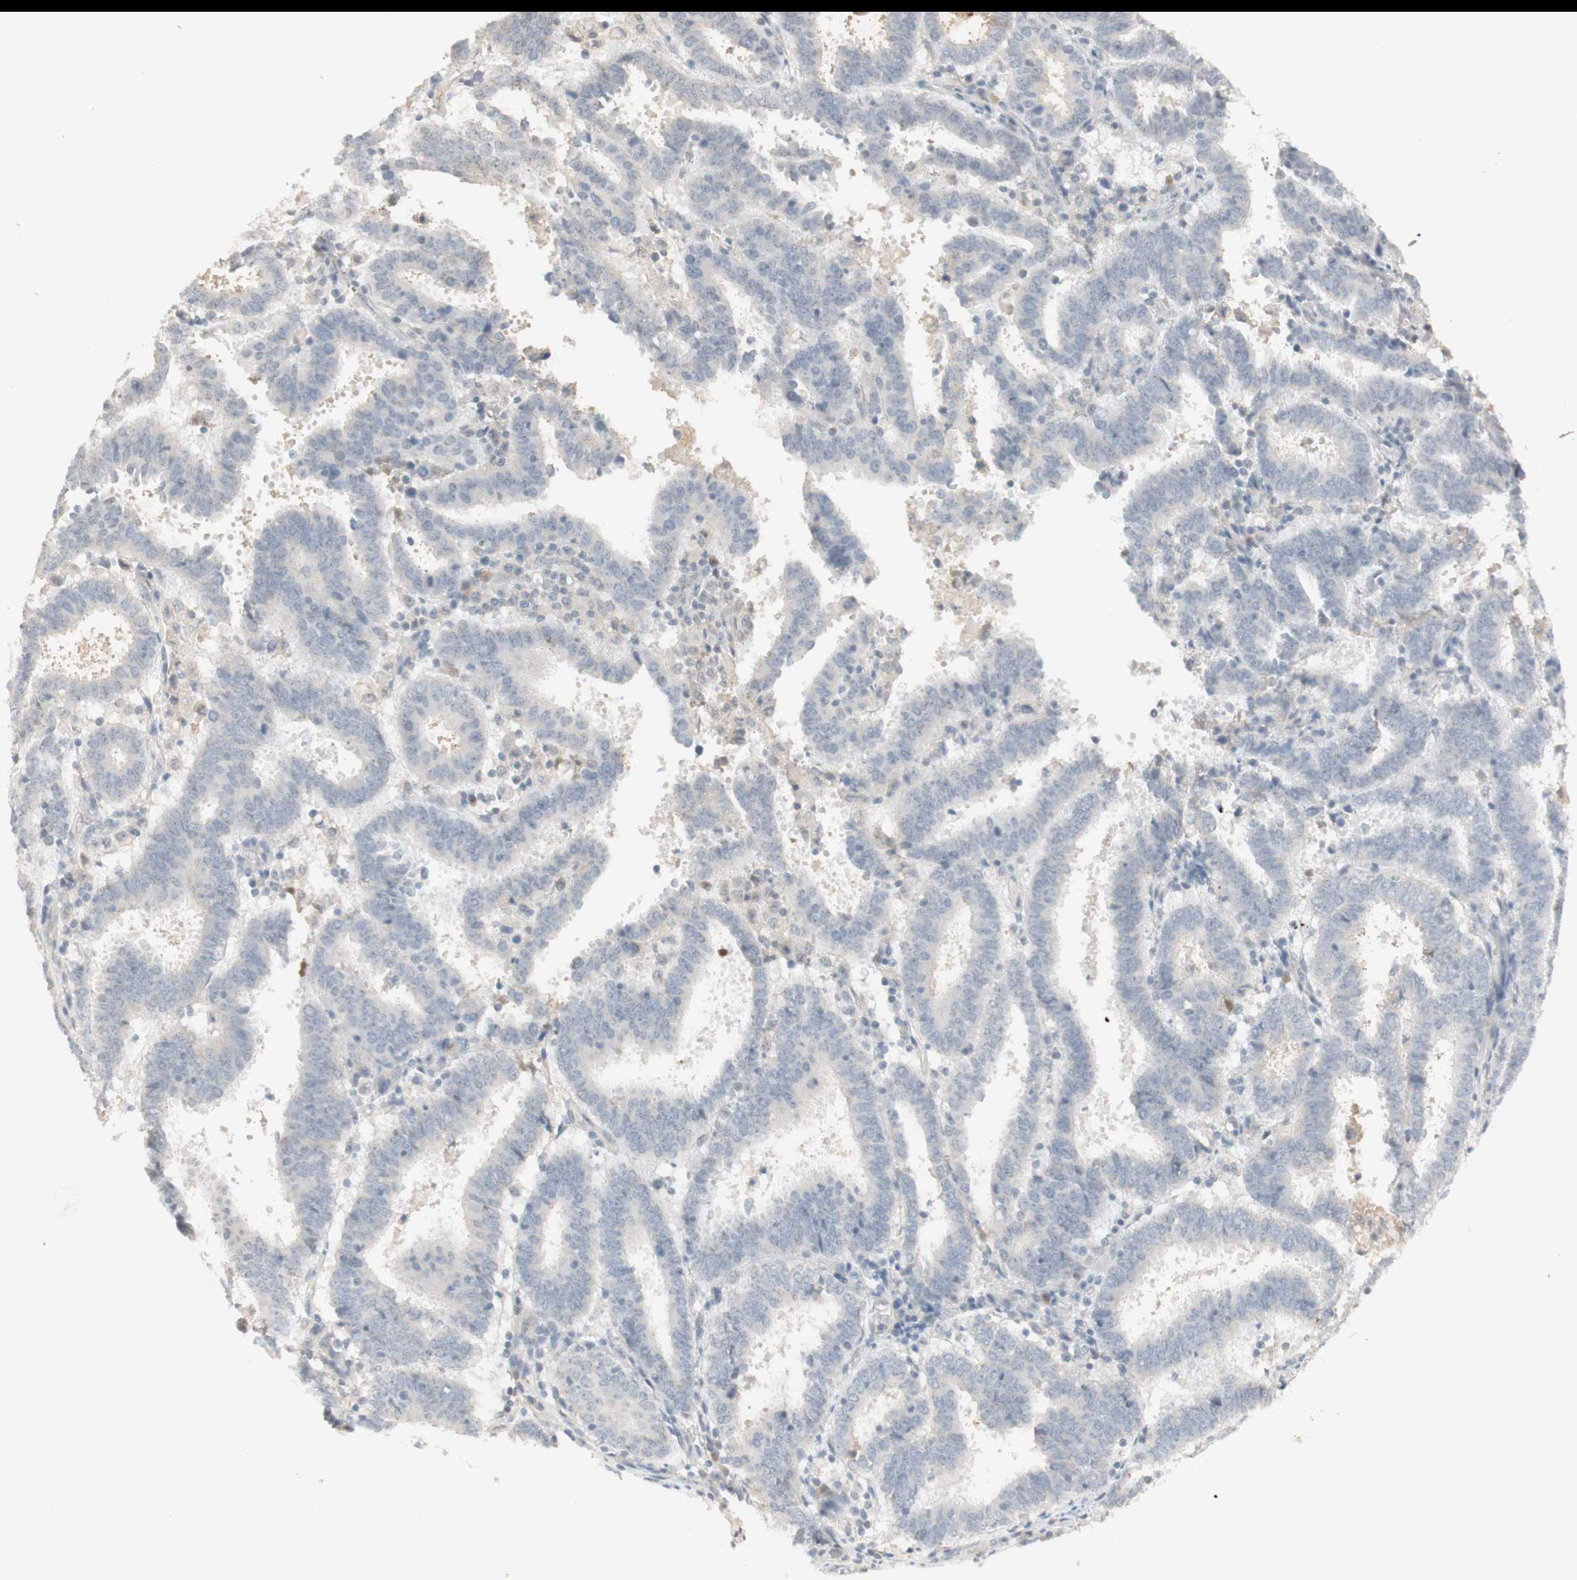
{"staining": {"intensity": "negative", "quantity": "none", "location": "none"}, "tissue": "endometrial cancer", "cell_type": "Tumor cells", "image_type": "cancer", "snomed": [{"axis": "morphology", "description": "Adenocarcinoma, NOS"}, {"axis": "topography", "description": "Uterus"}], "caption": "The IHC photomicrograph has no significant positivity in tumor cells of endometrial cancer tissue.", "gene": "PLCD4", "patient": {"sex": "female", "age": 83}}